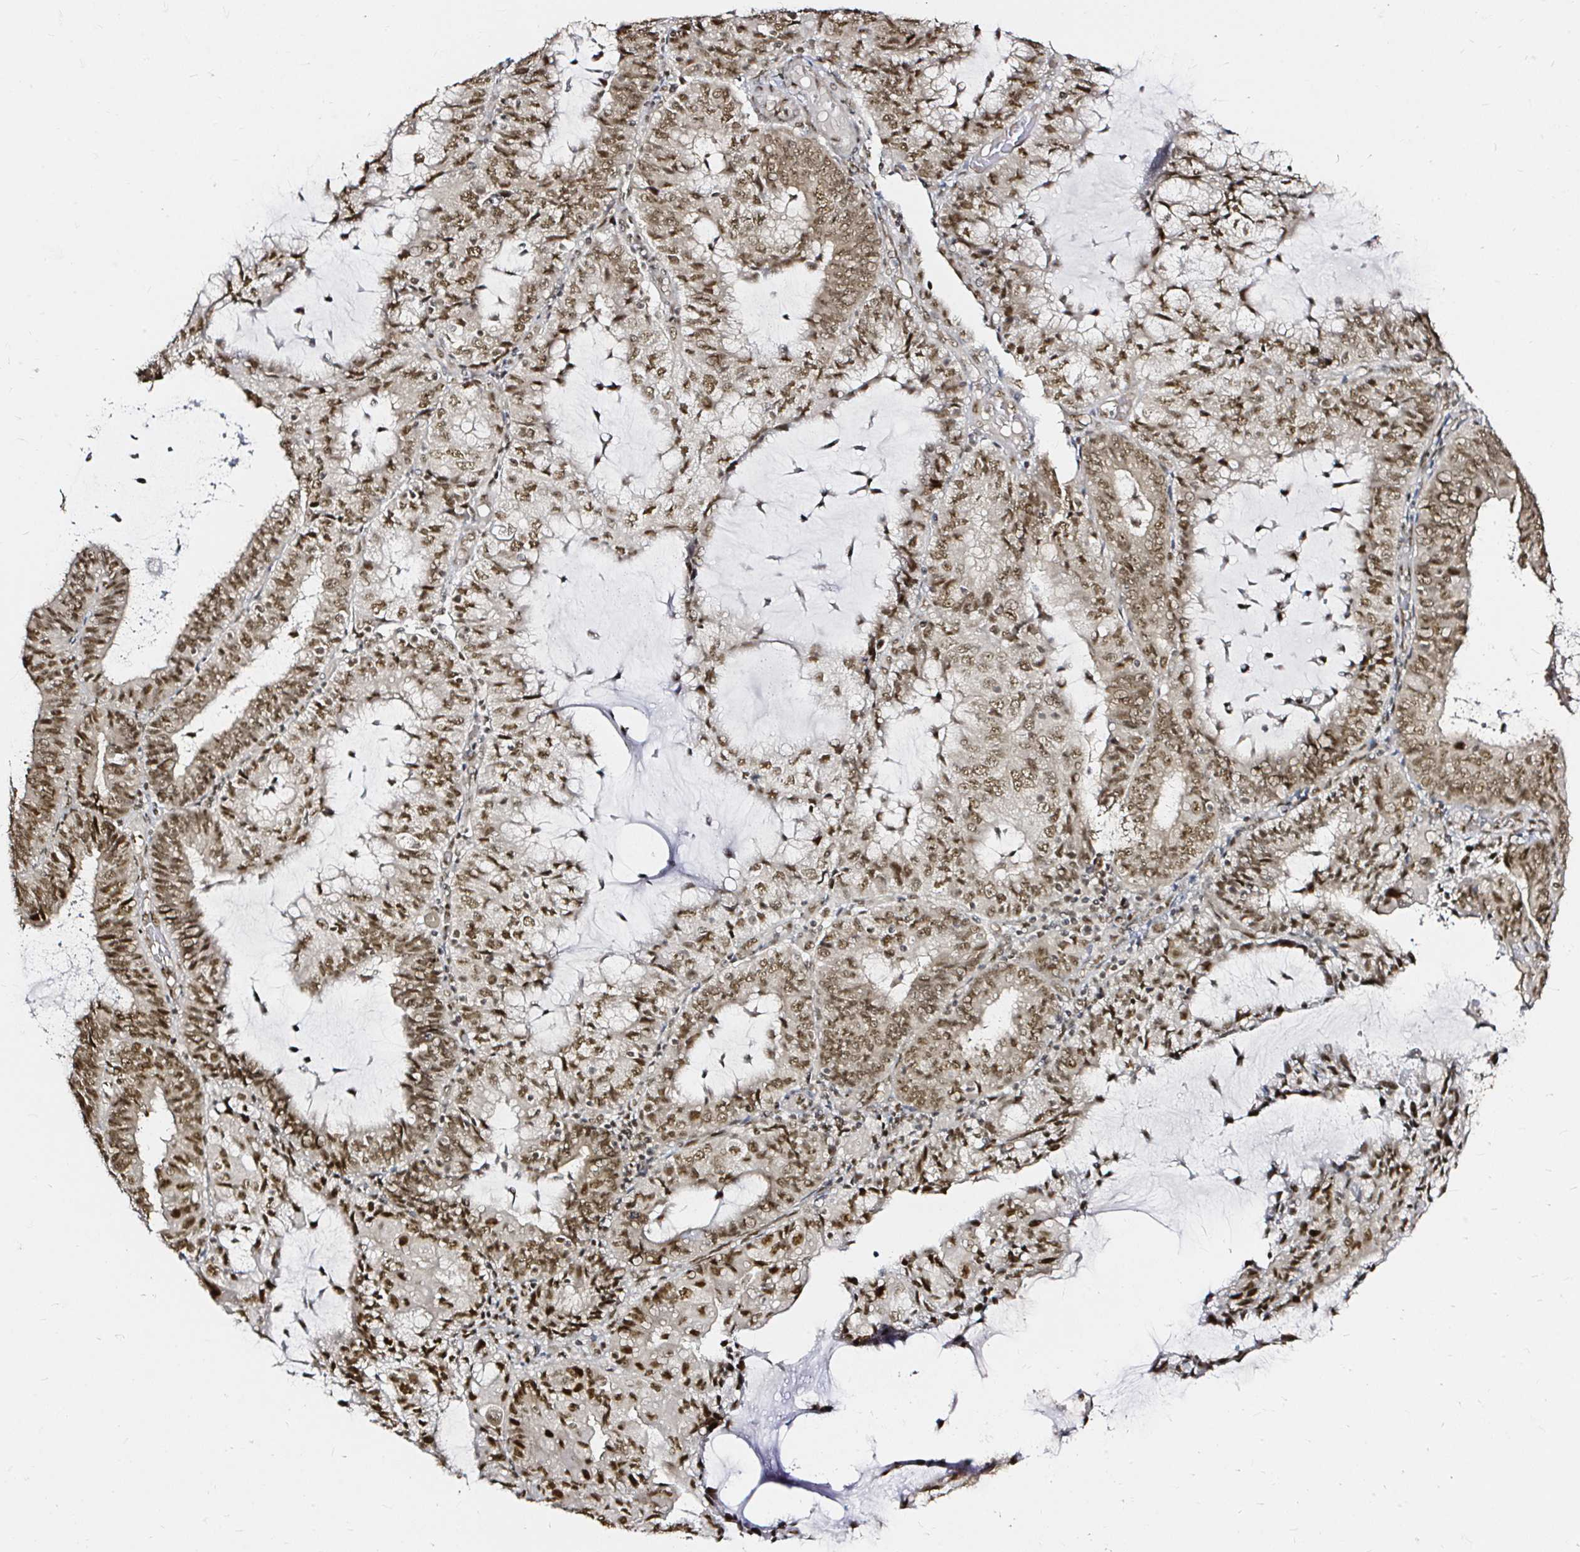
{"staining": {"intensity": "moderate", "quantity": ">75%", "location": "nuclear"}, "tissue": "endometrial cancer", "cell_type": "Tumor cells", "image_type": "cancer", "snomed": [{"axis": "morphology", "description": "Adenocarcinoma, NOS"}, {"axis": "topography", "description": "Endometrium"}], "caption": "IHC of endometrial adenocarcinoma reveals medium levels of moderate nuclear staining in about >75% of tumor cells. (DAB (3,3'-diaminobenzidine) = brown stain, brightfield microscopy at high magnification).", "gene": "SNRPC", "patient": {"sex": "female", "age": 81}}